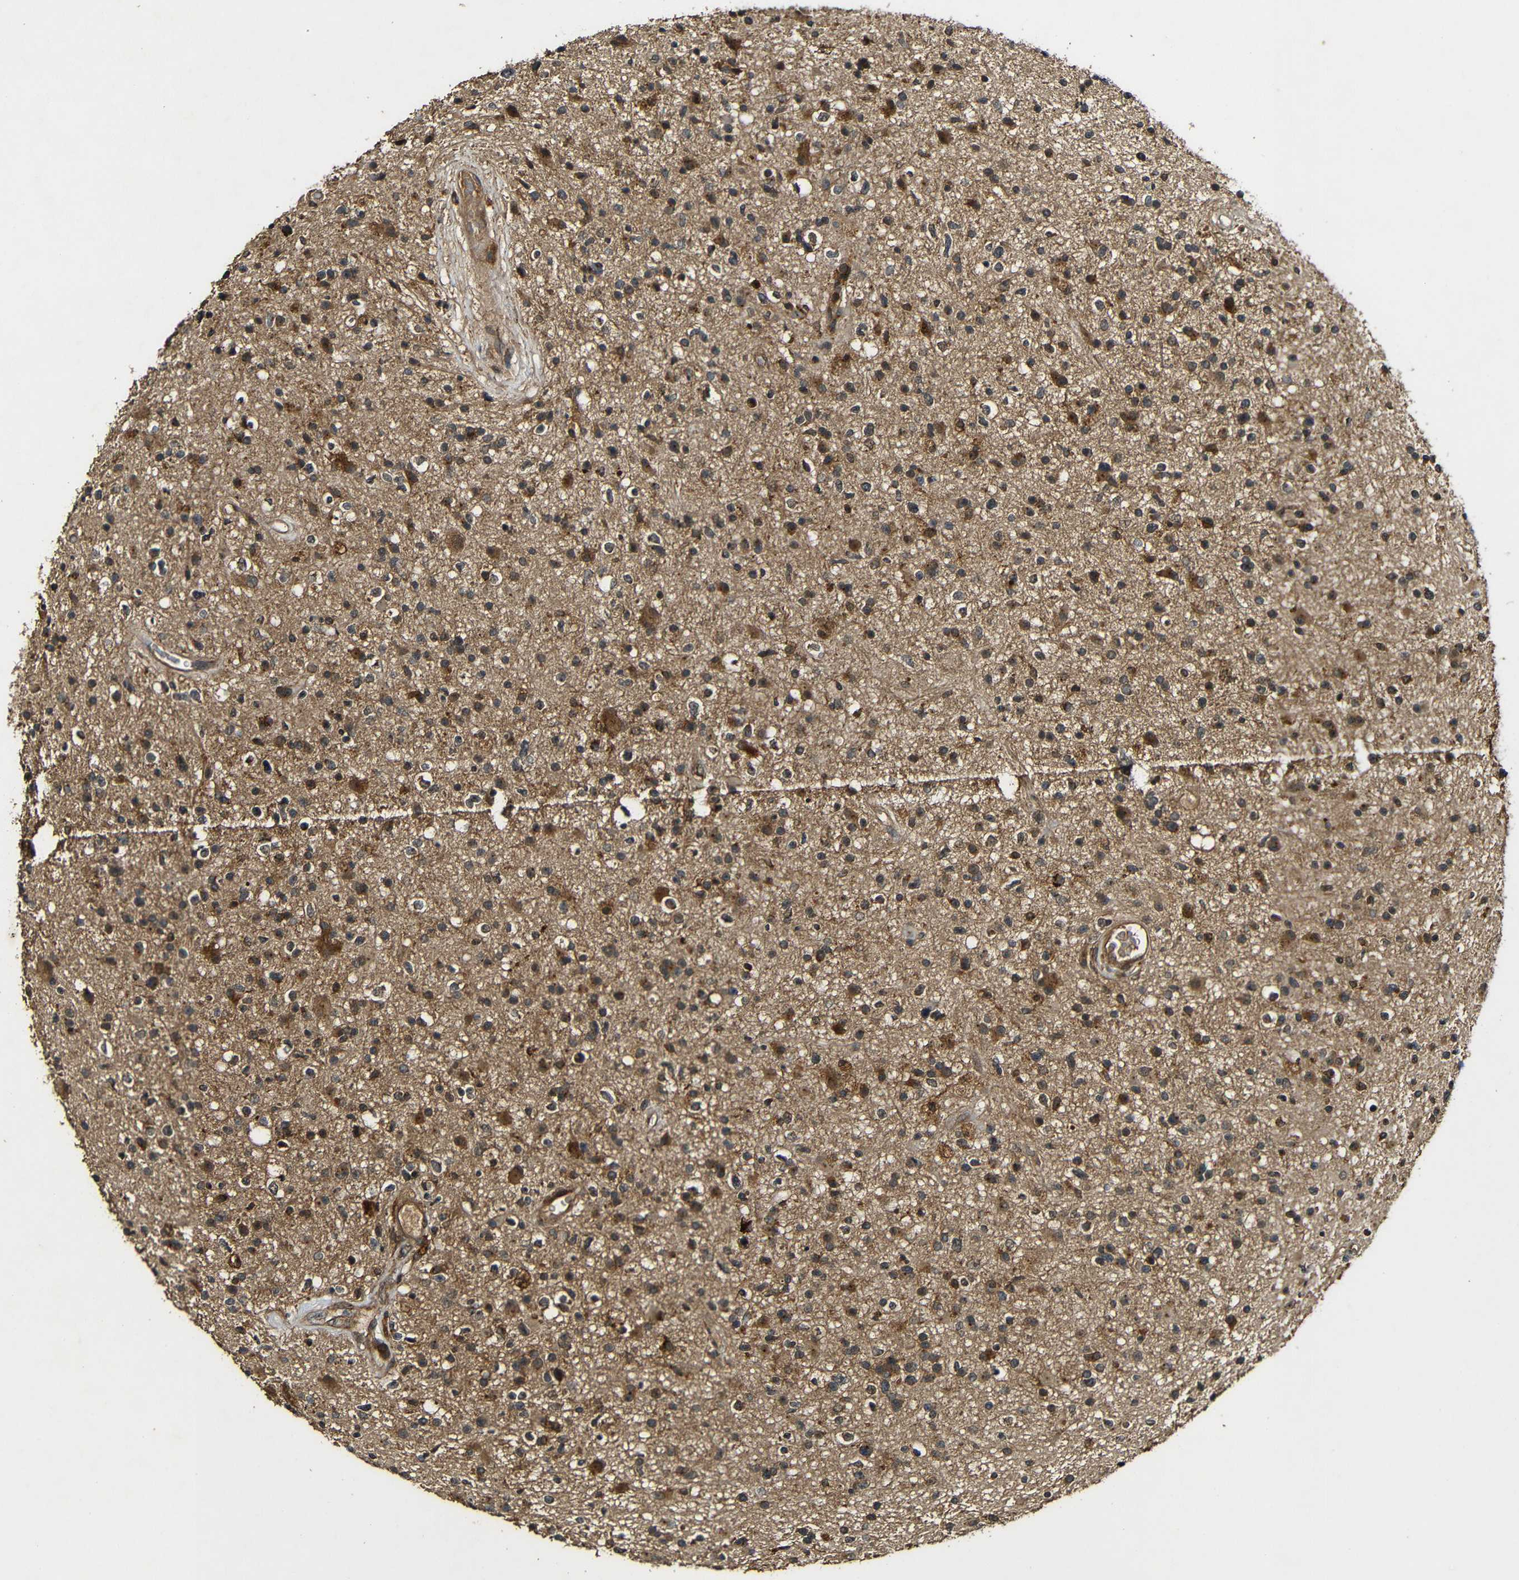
{"staining": {"intensity": "moderate", "quantity": ">75%", "location": "cytoplasmic/membranous"}, "tissue": "glioma", "cell_type": "Tumor cells", "image_type": "cancer", "snomed": [{"axis": "morphology", "description": "Glioma, malignant, High grade"}, {"axis": "topography", "description": "Brain"}], "caption": "Immunohistochemistry (IHC) staining of glioma, which demonstrates medium levels of moderate cytoplasmic/membranous expression in approximately >75% of tumor cells indicating moderate cytoplasmic/membranous protein staining. The staining was performed using DAB (3,3'-diaminobenzidine) (brown) for protein detection and nuclei were counterstained in hematoxylin (blue).", "gene": "CASP8", "patient": {"sex": "male", "age": 33}}